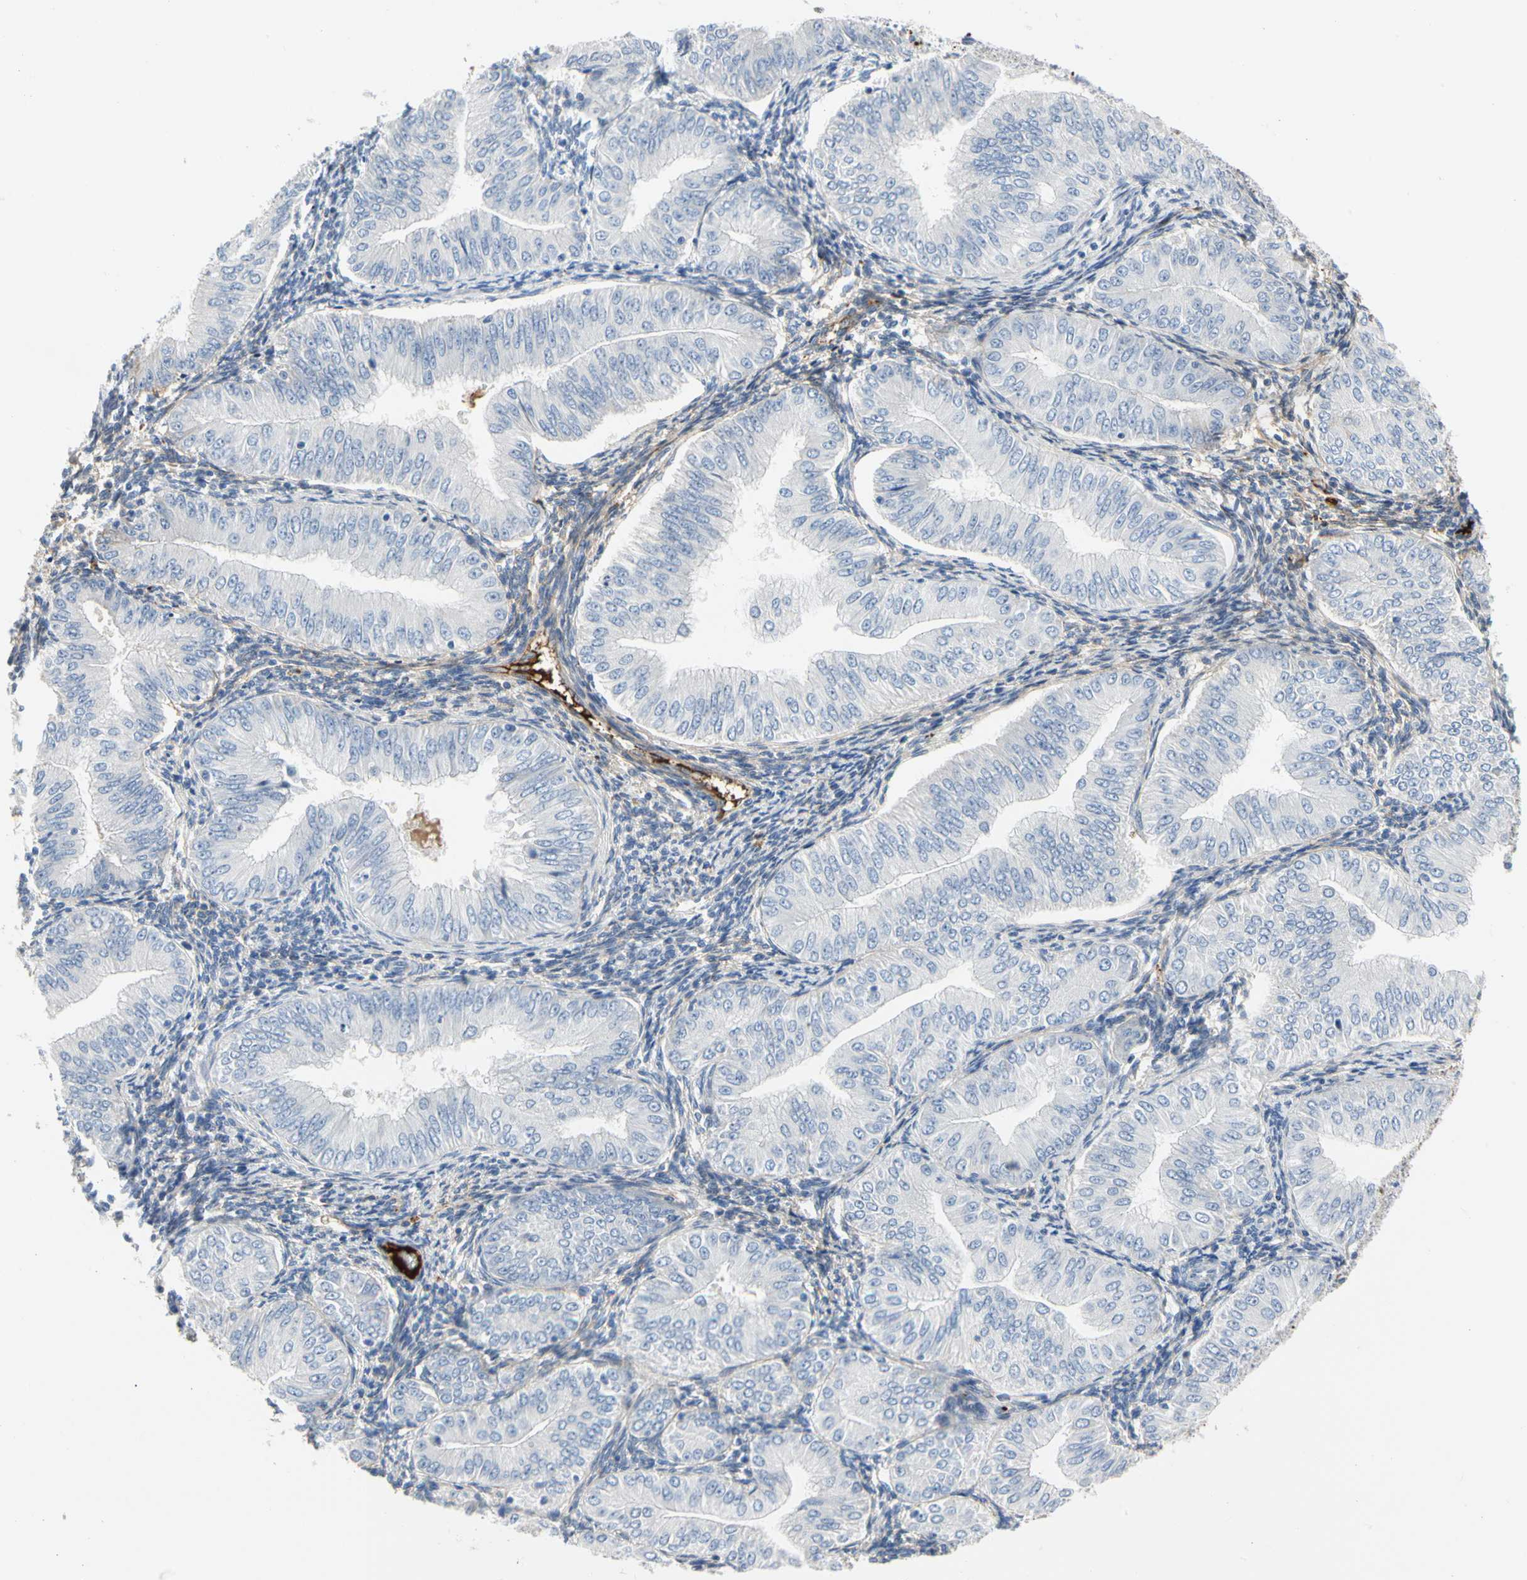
{"staining": {"intensity": "negative", "quantity": "none", "location": "none"}, "tissue": "endometrial cancer", "cell_type": "Tumor cells", "image_type": "cancer", "snomed": [{"axis": "morphology", "description": "Normal tissue, NOS"}, {"axis": "morphology", "description": "Adenocarcinoma, NOS"}, {"axis": "topography", "description": "Endometrium"}], "caption": "Tumor cells show no significant positivity in endometrial cancer (adenocarcinoma). Brightfield microscopy of immunohistochemistry (IHC) stained with DAB (brown) and hematoxylin (blue), captured at high magnification.", "gene": "FGB", "patient": {"sex": "female", "age": 53}}